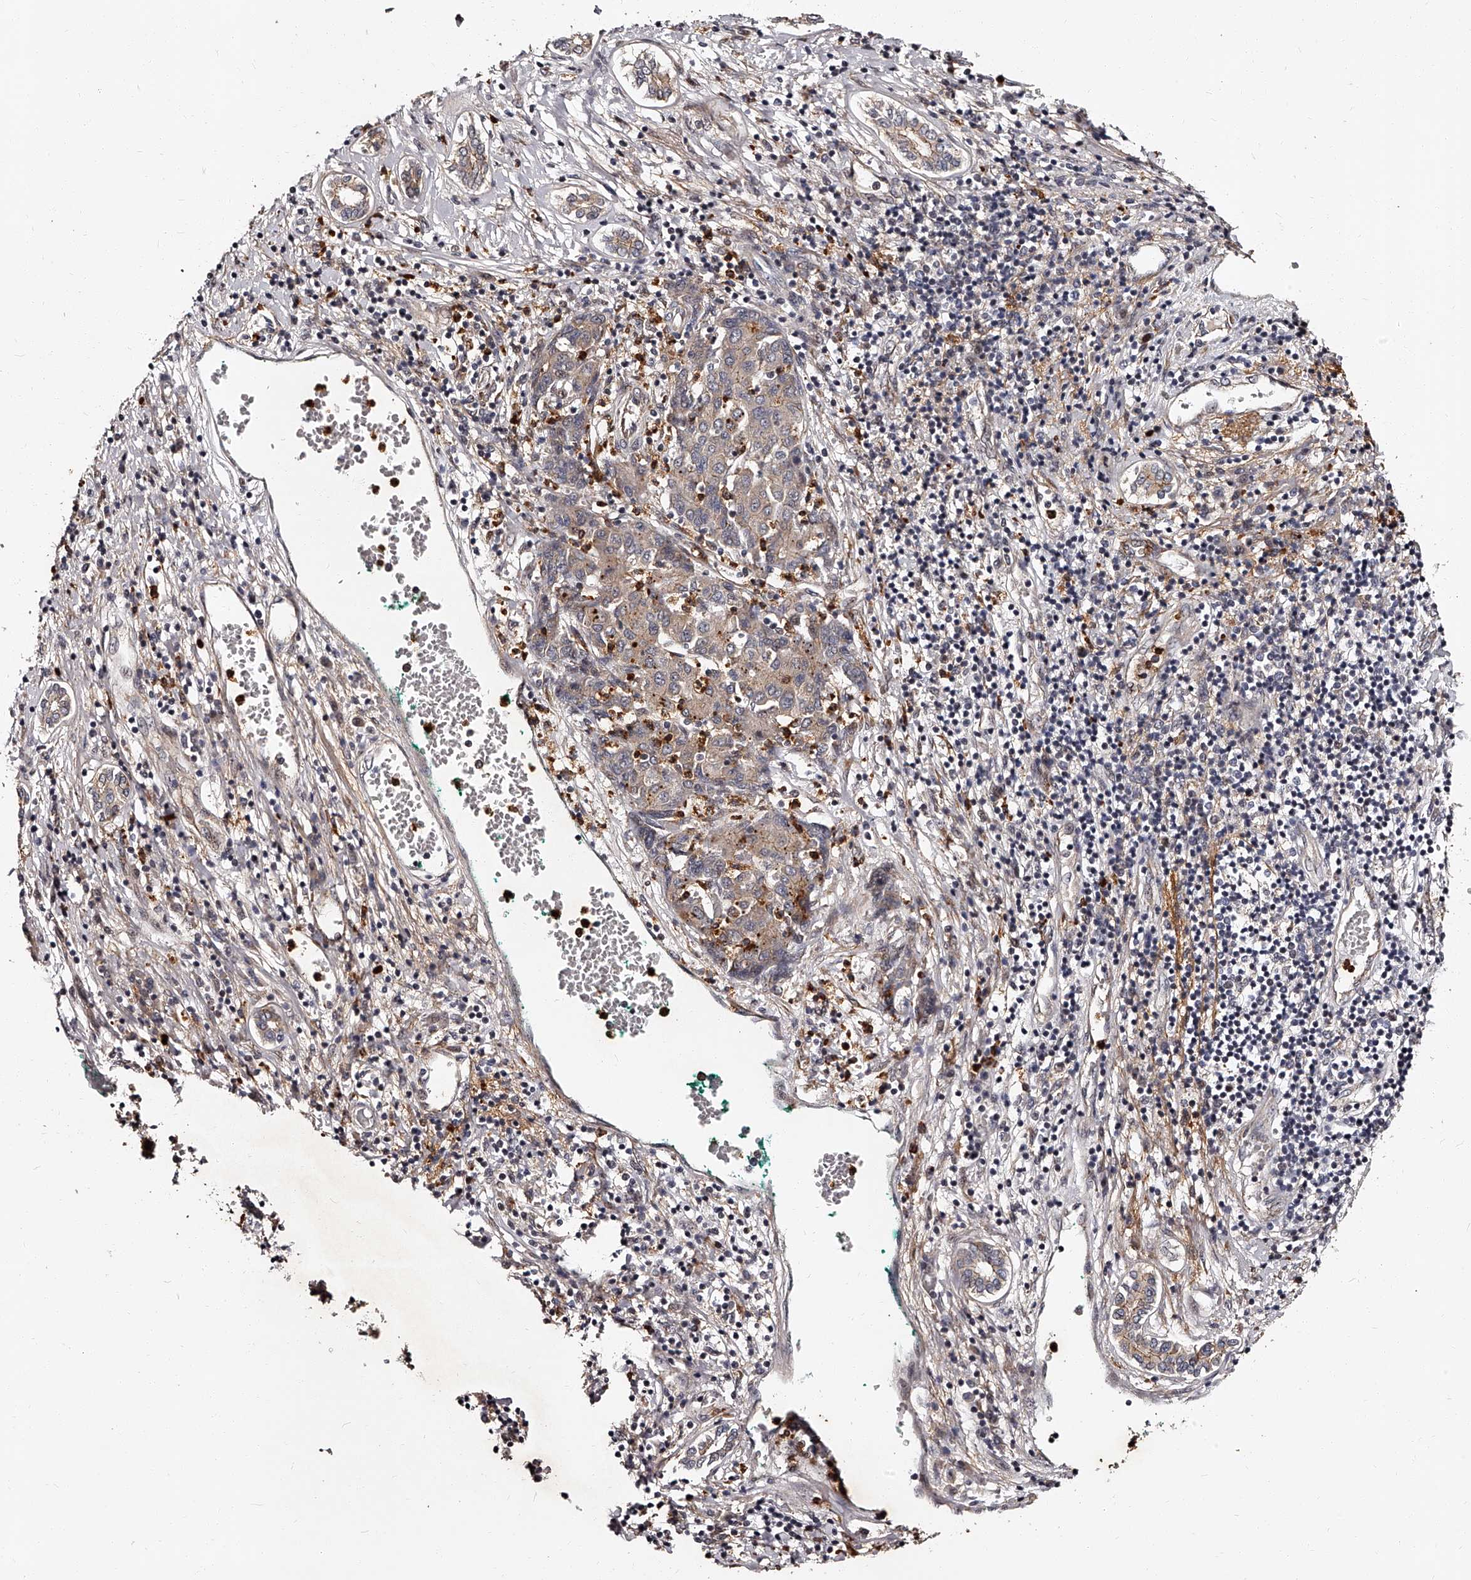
{"staining": {"intensity": "weak", "quantity": ">75%", "location": "cytoplasmic/membranous"}, "tissue": "liver cancer", "cell_type": "Tumor cells", "image_type": "cancer", "snomed": [{"axis": "morphology", "description": "Carcinoma, Hepatocellular, NOS"}, {"axis": "topography", "description": "Liver"}], "caption": "Liver hepatocellular carcinoma stained for a protein (brown) exhibits weak cytoplasmic/membranous positive staining in about >75% of tumor cells.", "gene": "RSC1A1", "patient": {"sex": "male", "age": 65}}